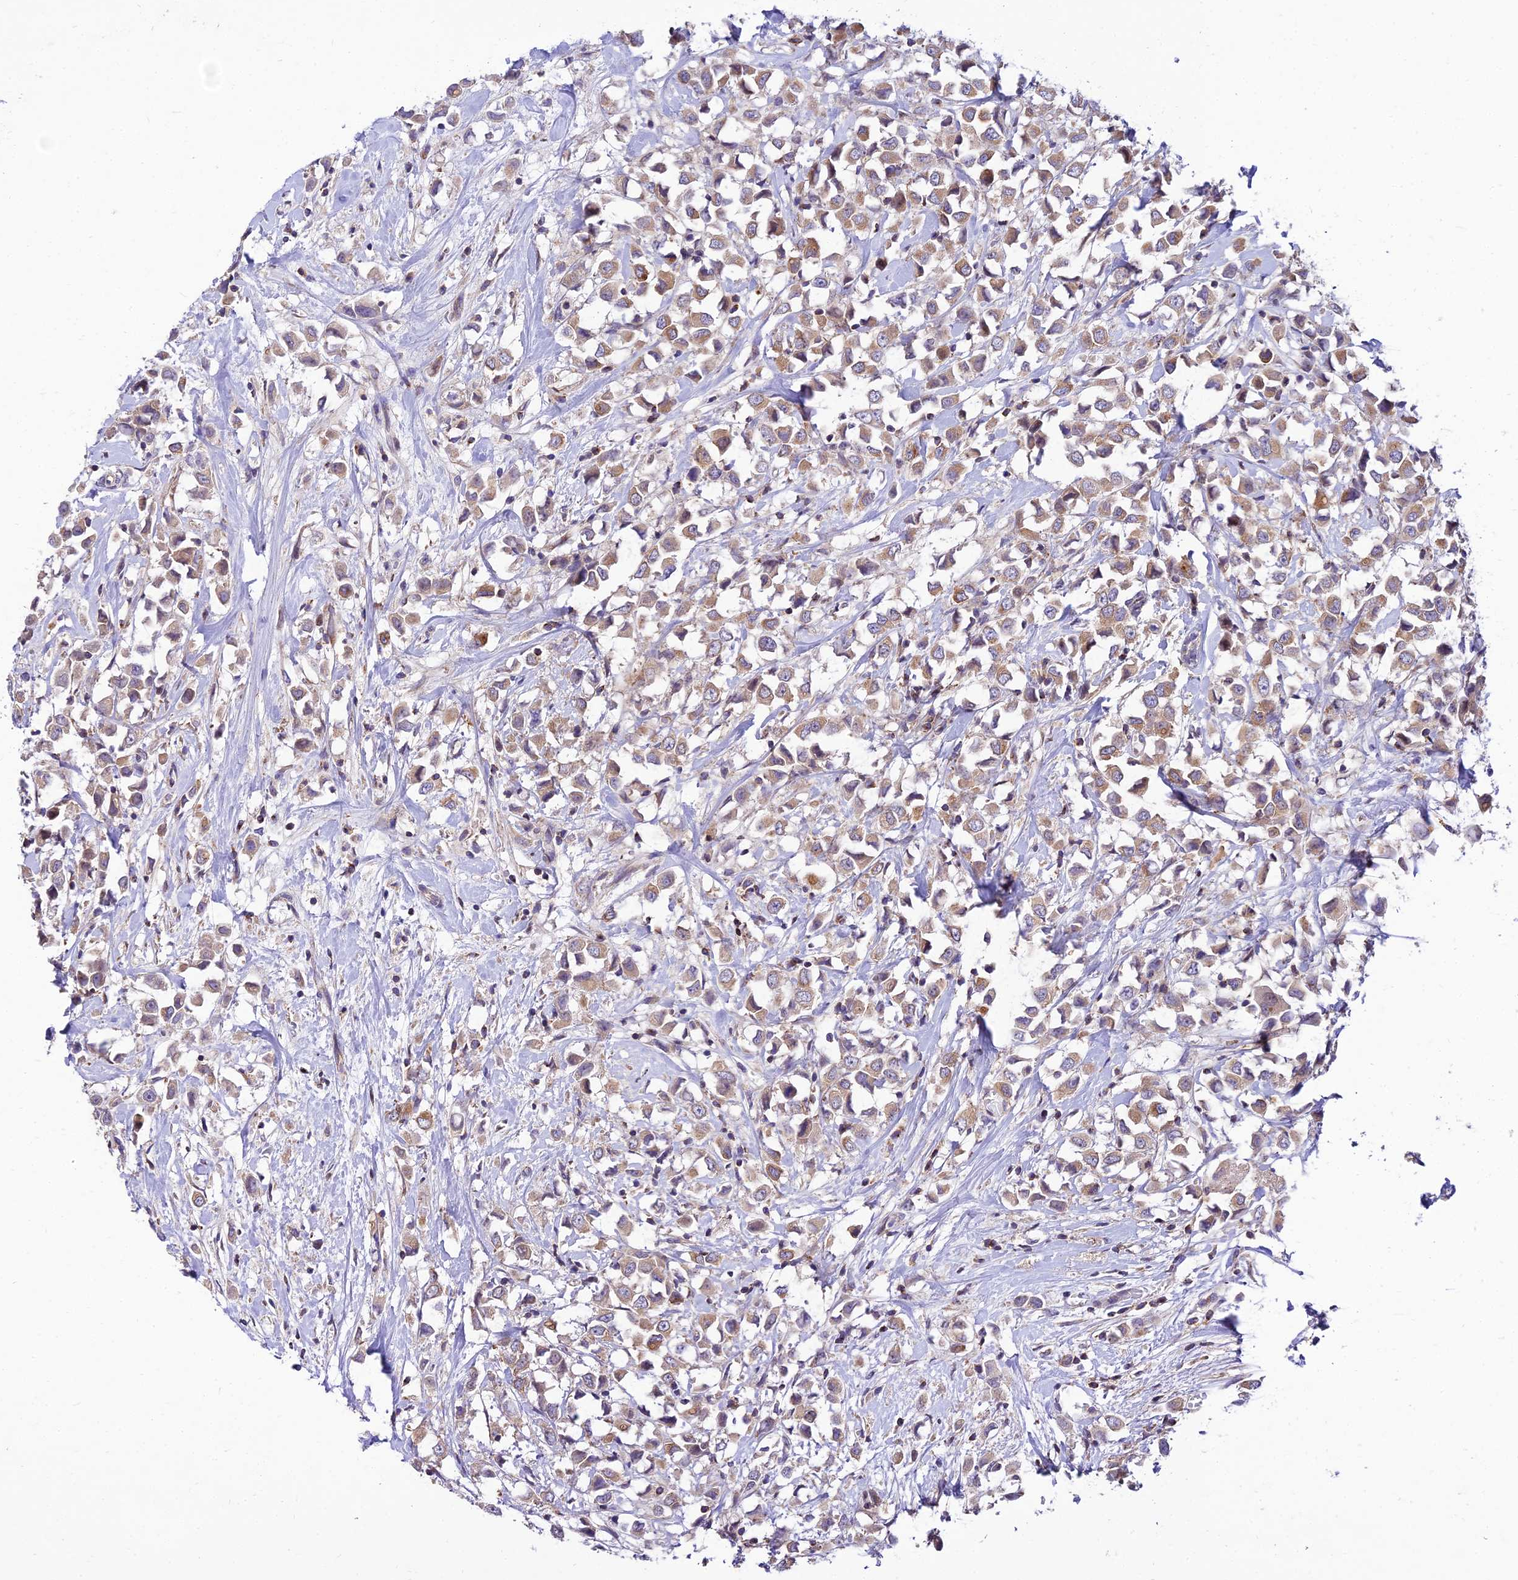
{"staining": {"intensity": "weak", "quantity": ">75%", "location": "cytoplasmic/membranous"}, "tissue": "breast cancer", "cell_type": "Tumor cells", "image_type": "cancer", "snomed": [{"axis": "morphology", "description": "Duct carcinoma"}, {"axis": "topography", "description": "Breast"}], "caption": "DAB (3,3'-diaminobenzidine) immunohistochemical staining of human infiltrating ductal carcinoma (breast) shows weak cytoplasmic/membranous protein expression in about >75% of tumor cells. The staining was performed using DAB (3,3'-diaminobenzidine), with brown indicating positive protein expression. Nuclei are stained blue with hematoxylin.", "gene": "C6orf132", "patient": {"sex": "female", "age": 61}}